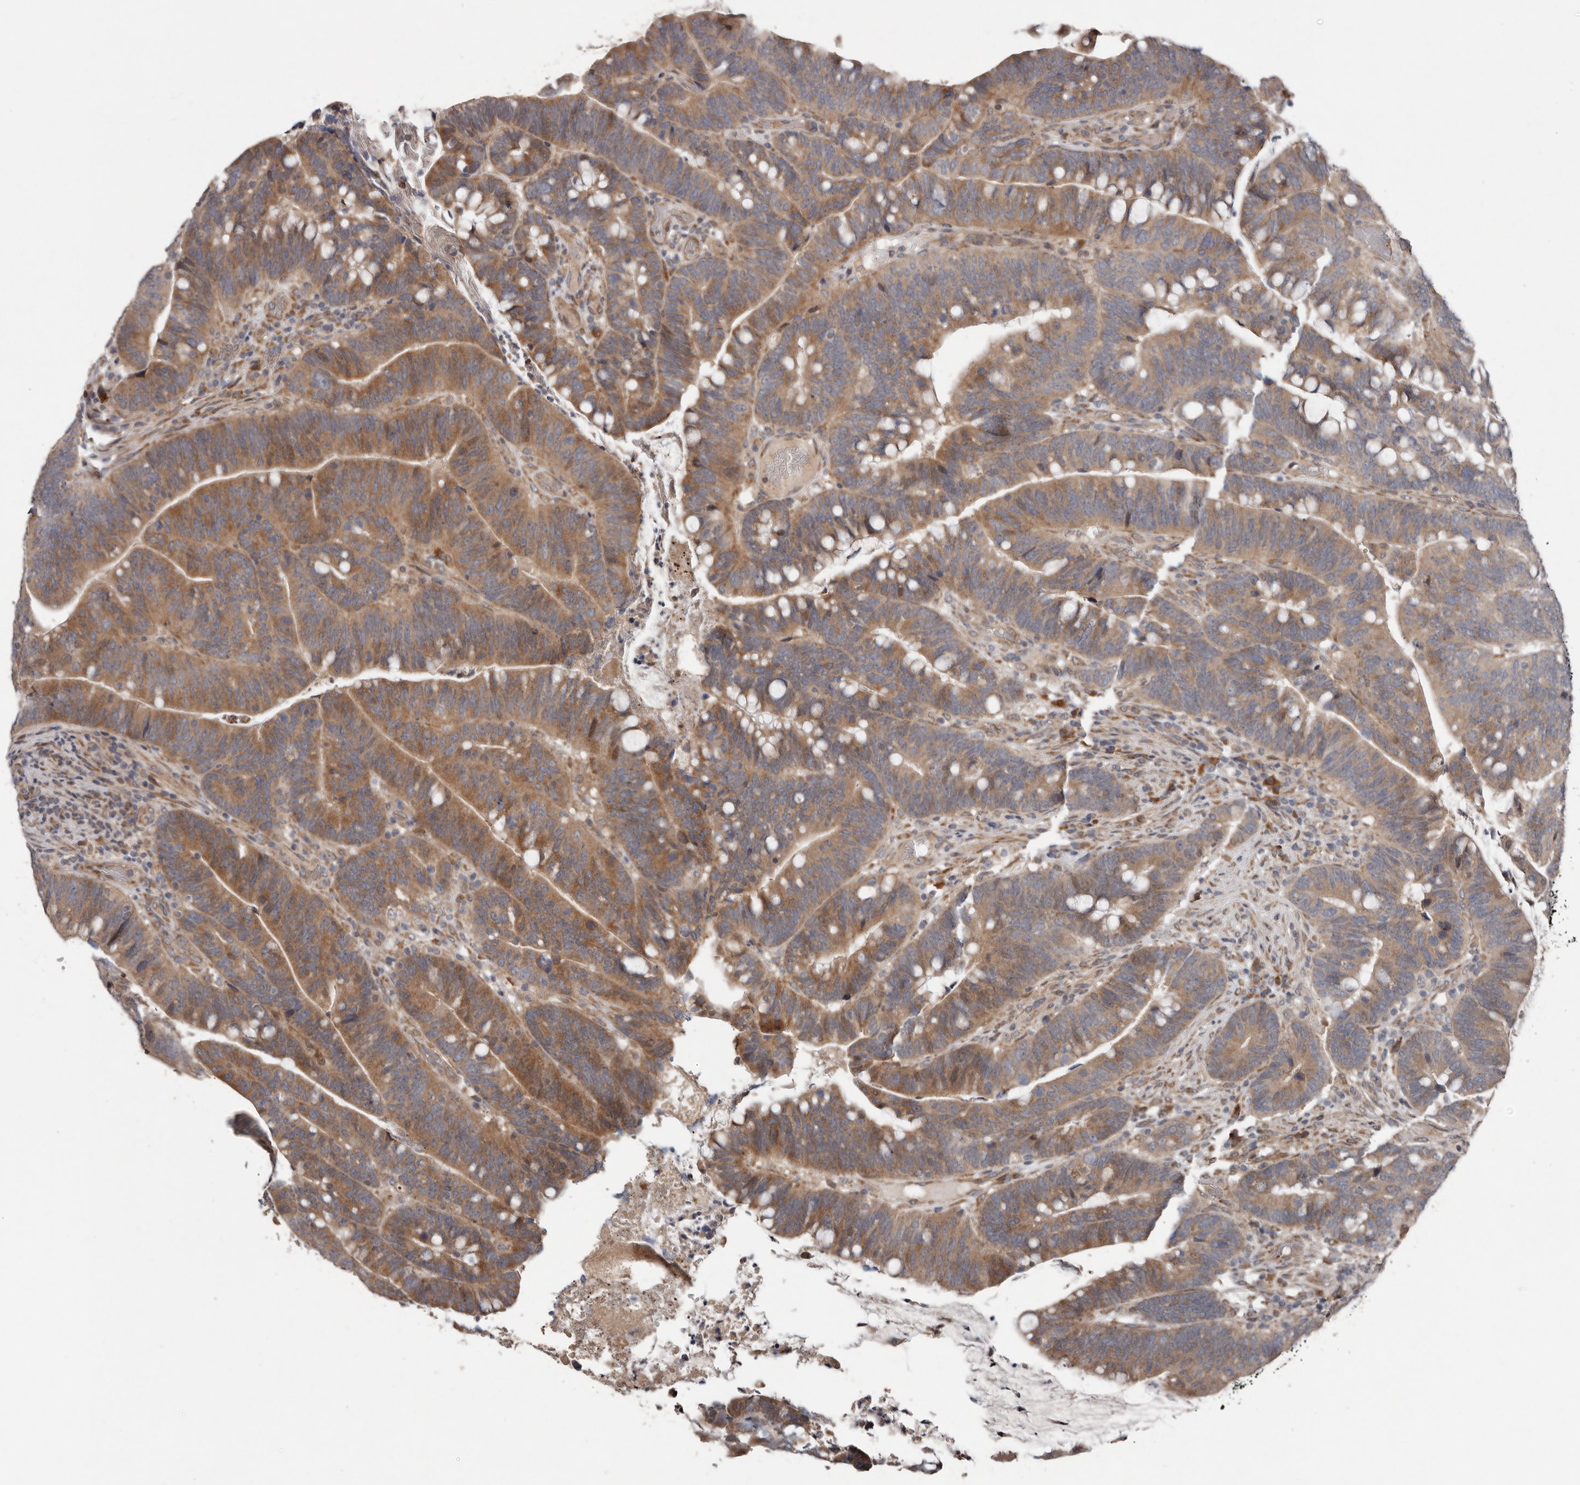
{"staining": {"intensity": "moderate", "quantity": ">75%", "location": "cytoplasmic/membranous"}, "tissue": "colorectal cancer", "cell_type": "Tumor cells", "image_type": "cancer", "snomed": [{"axis": "morphology", "description": "Adenocarcinoma, NOS"}, {"axis": "topography", "description": "Colon"}], "caption": "A medium amount of moderate cytoplasmic/membranous expression is present in approximately >75% of tumor cells in colorectal cancer (adenocarcinoma) tissue.", "gene": "CHML", "patient": {"sex": "female", "age": 66}}